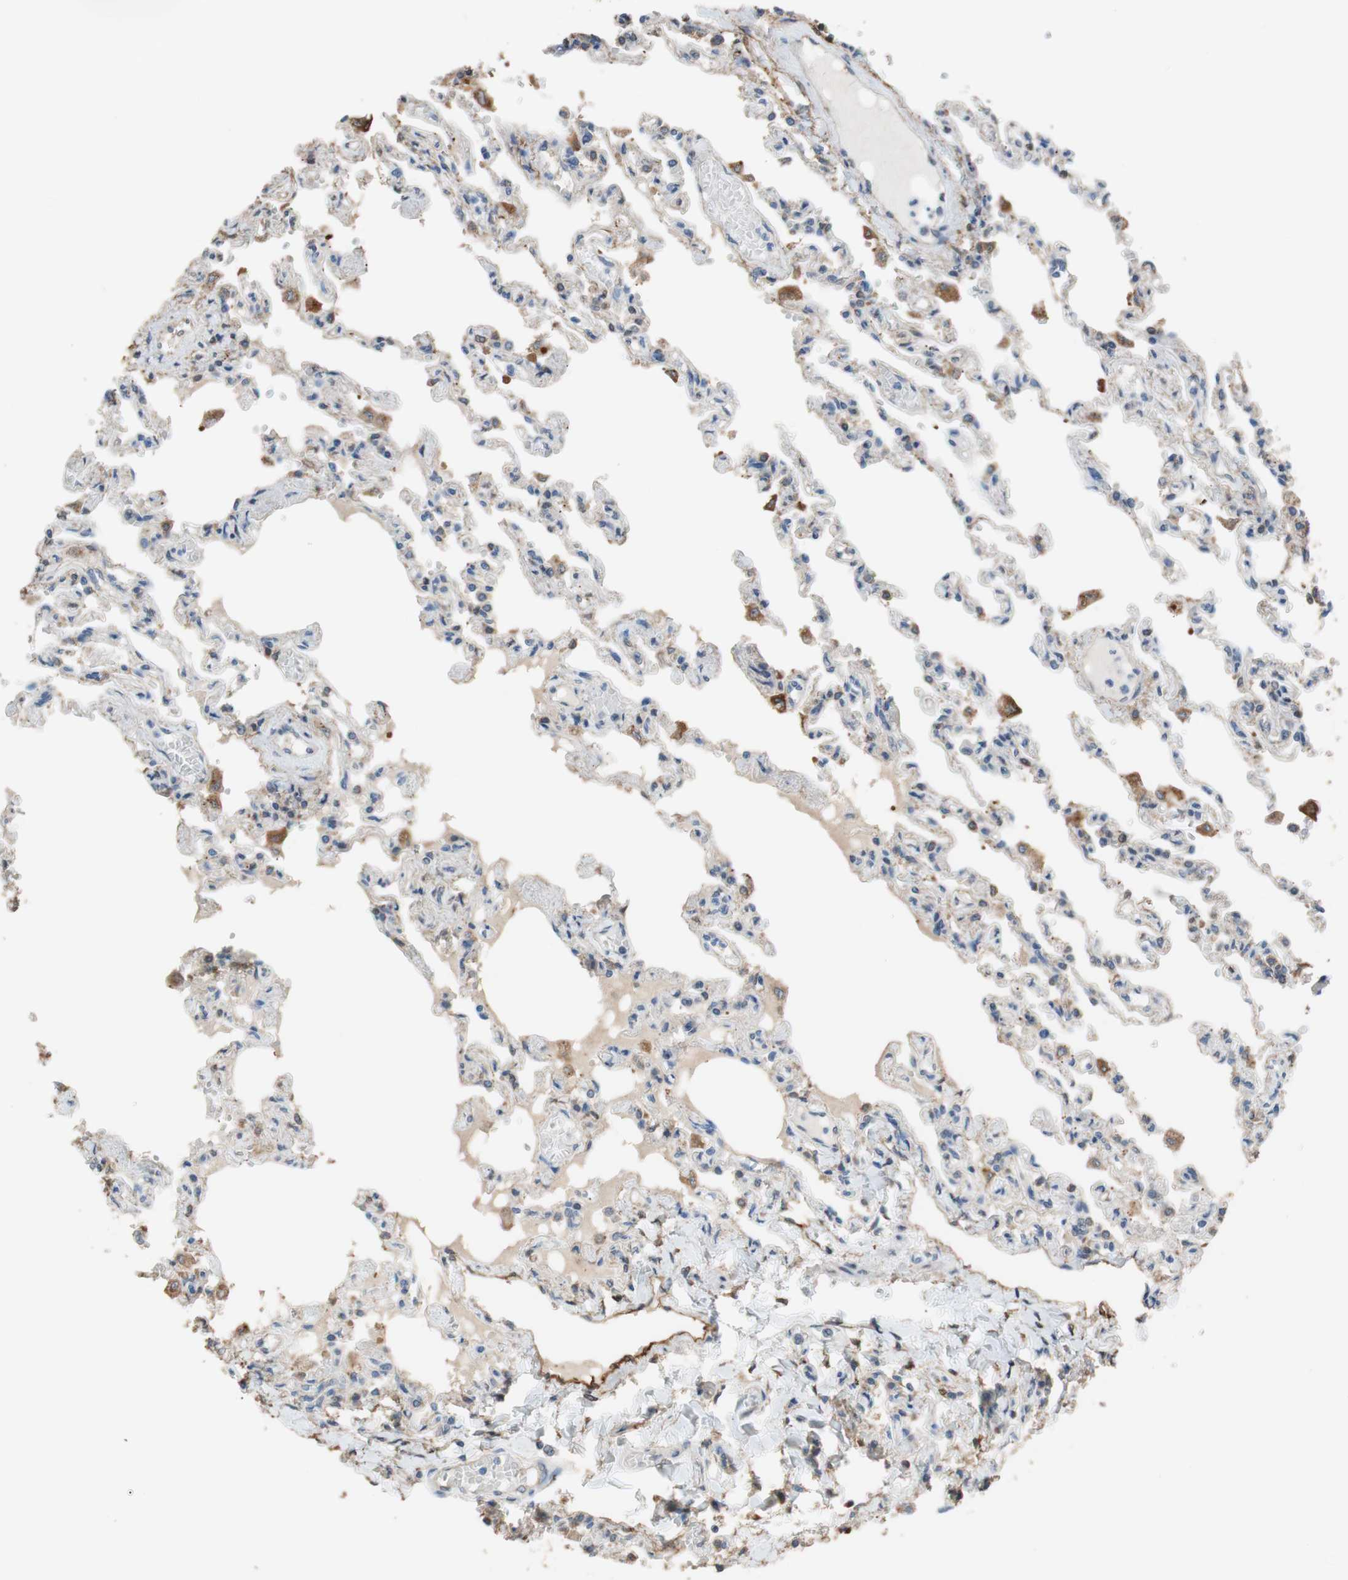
{"staining": {"intensity": "moderate", "quantity": "25%-75%", "location": "cytoplasmic/membranous"}, "tissue": "lung", "cell_type": "Alveolar cells", "image_type": "normal", "snomed": [{"axis": "morphology", "description": "Normal tissue, NOS"}, {"axis": "topography", "description": "Lung"}], "caption": "Human lung stained with a brown dye demonstrates moderate cytoplasmic/membranous positive expression in approximately 25%-75% of alveolar cells.", "gene": "ALDH1A2", "patient": {"sex": "male", "age": 21}}